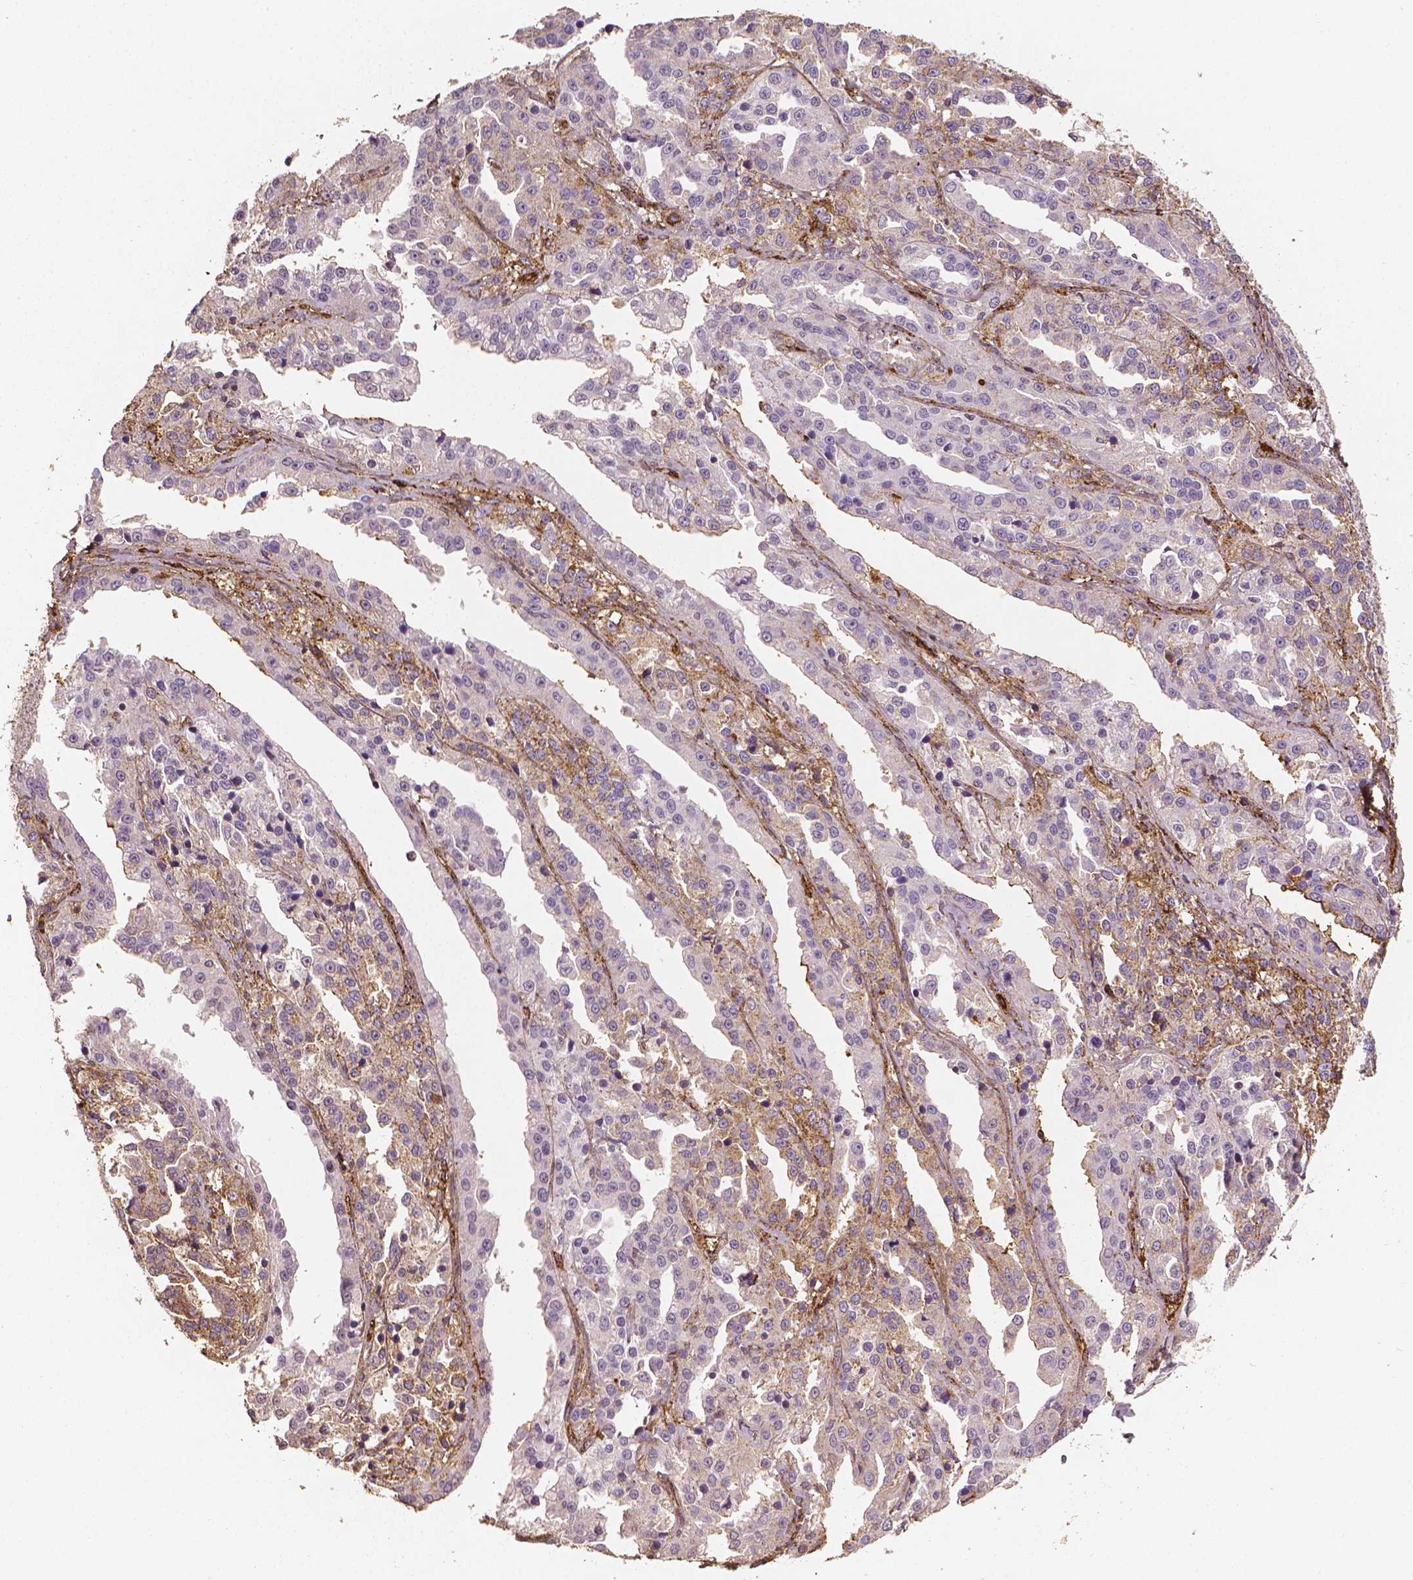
{"staining": {"intensity": "negative", "quantity": "none", "location": "none"}, "tissue": "ovarian cancer", "cell_type": "Tumor cells", "image_type": "cancer", "snomed": [{"axis": "morphology", "description": "Cystadenocarcinoma, serous, NOS"}, {"axis": "topography", "description": "Ovary"}], "caption": "DAB immunohistochemical staining of ovarian cancer reveals no significant staining in tumor cells.", "gene": "DCN", "patient": {"sex": "female", "age": 75}}